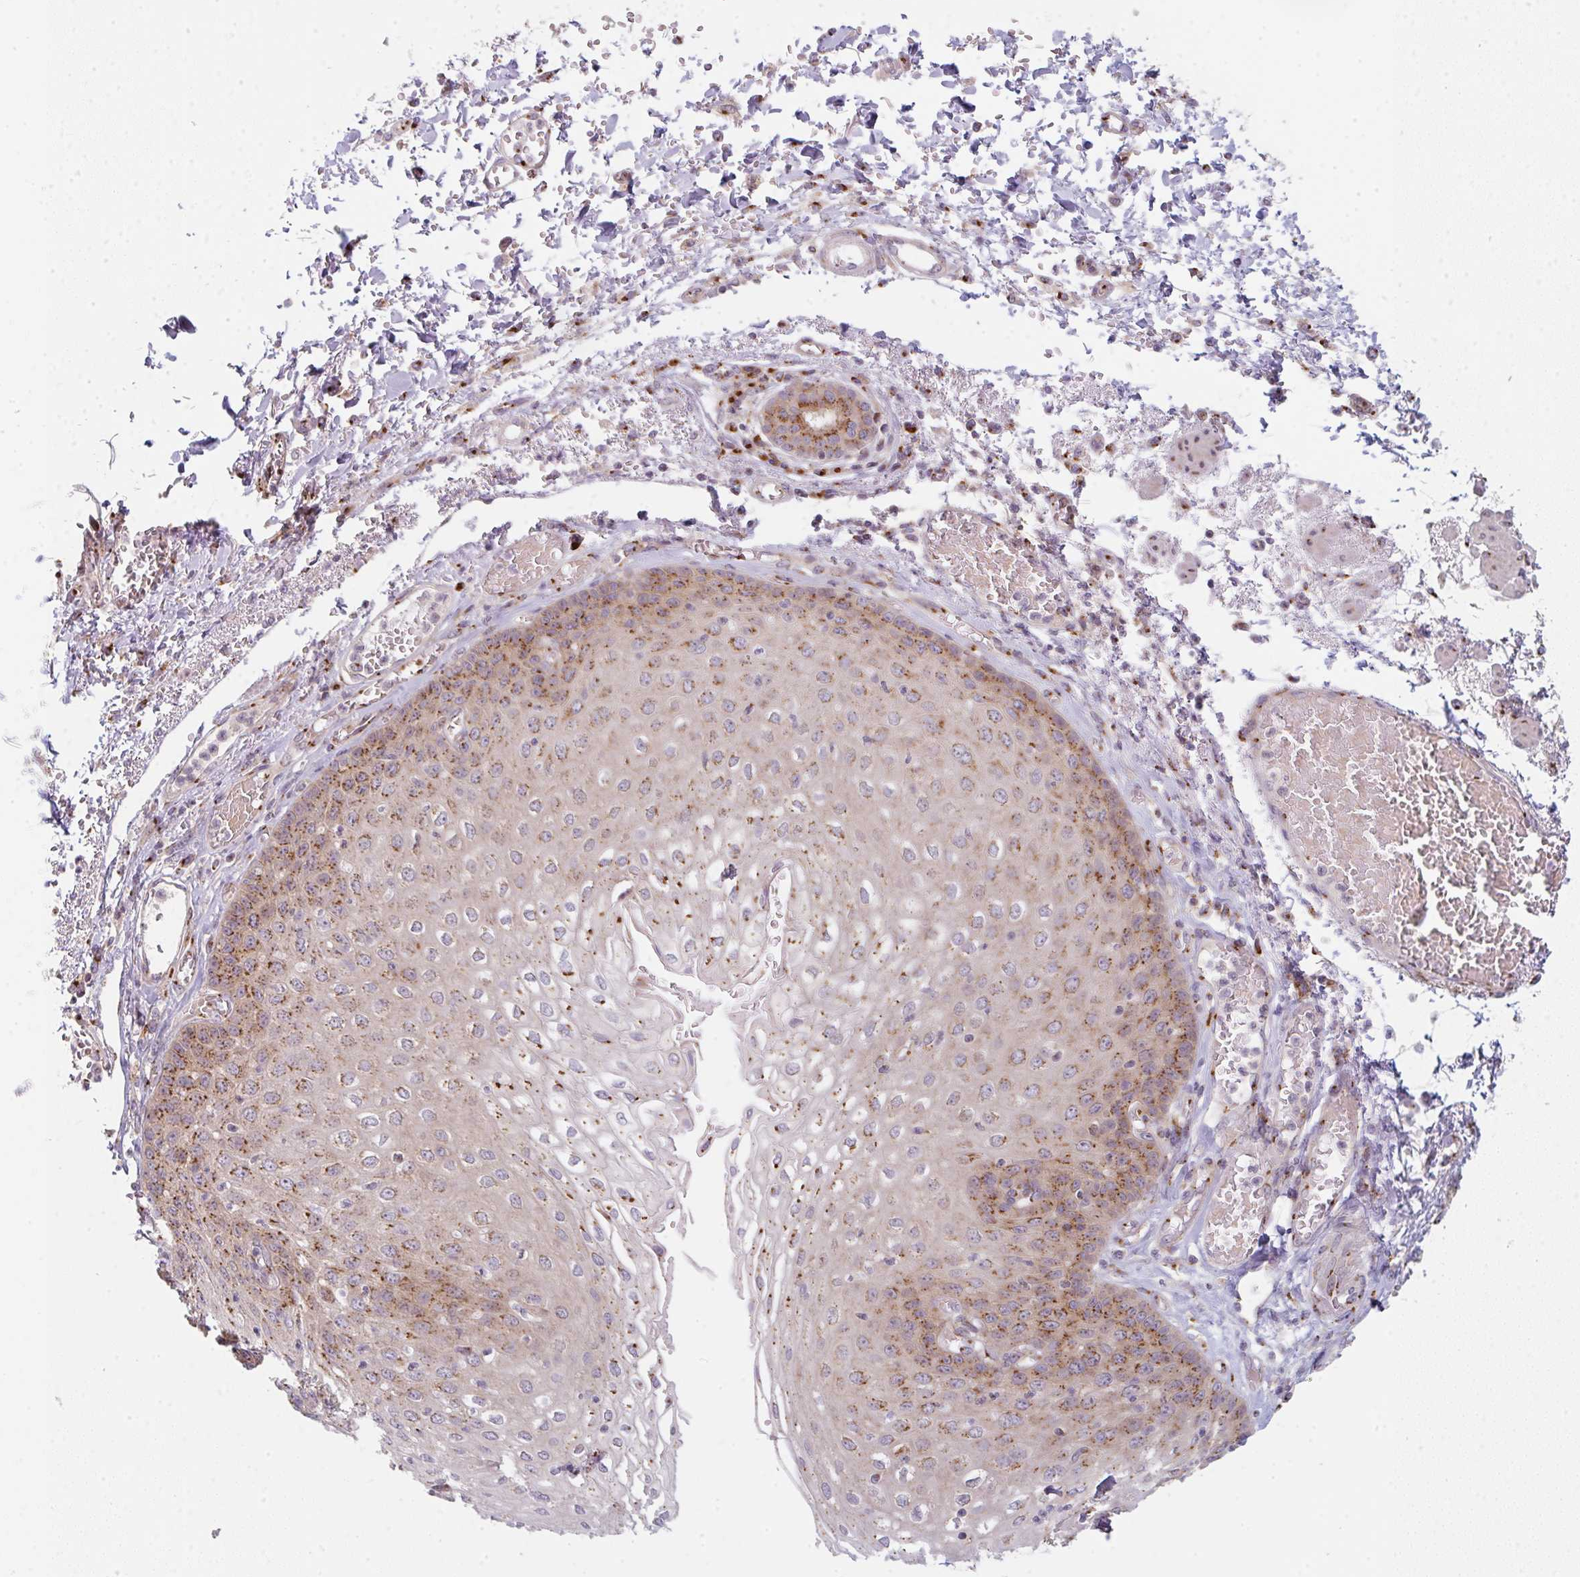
{"staining": {"intensity": "strong", "quantity": ">75%", "location": "cytoplasmic/membranous"}, "tissue": "esophagus", "cell_type": "Squamous epithelial cells", "image_type": "normal", "snomed": [{"axis": "morphology", "description": "Normal tissue, NOS"}, {"axis": "morphology", "description": "Adenocarcinoma, NOS"}, {"axis": "topography", "description": "Esophagus"}], "caption": "Brown immunohistochemical staining in benign human esophagus displays strong cytoplasmic/membranous positivity in approximately >75% of squamous epithelial cells.", "gene": "GVQW3", "patient": {"sex": "male", "age": 81}}